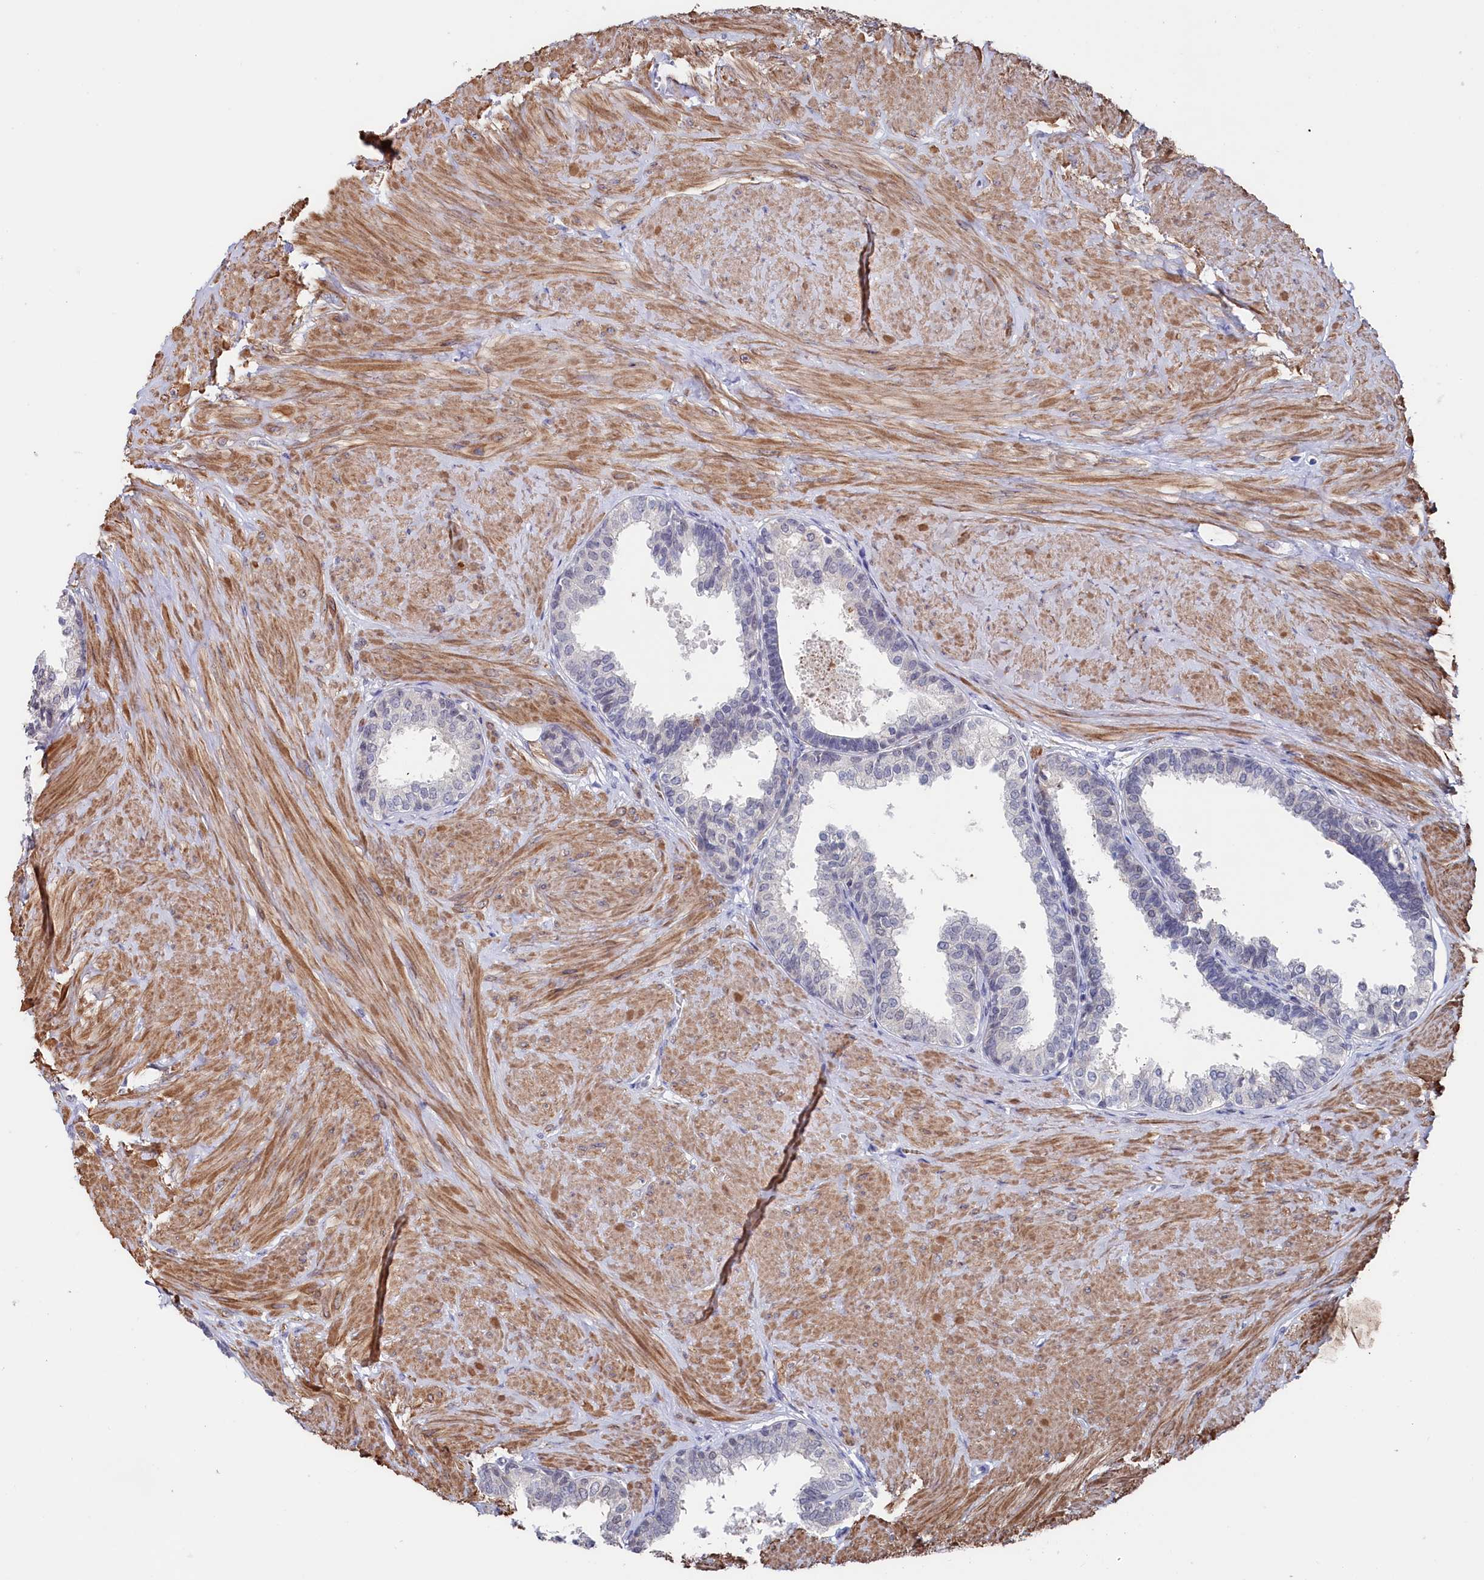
{"staining": {"intensity": "weak", "quantity": "<25%", "location": "nuclear"}, "tissue": "prostate", "cell_type": "Glandular cells", "image_type": "normal", "snomed": [{"axis": "morphology", "description": "Normal tissue, NOS"}, {"axis": "topography", "description": "Prostate"}], "caption": "Immunohistochemistry (IHC) photomicrograph of unremarkable human prostate stained for a protein (brown), which exhibits no expression in glandular cells. (DAB (3,3'-diaminobenzidine) immunohistochemistry (IHC) with hematoxylin counter stain).", "gene": "TIGD4", "patient": {"sex": "male", "age": 48}}